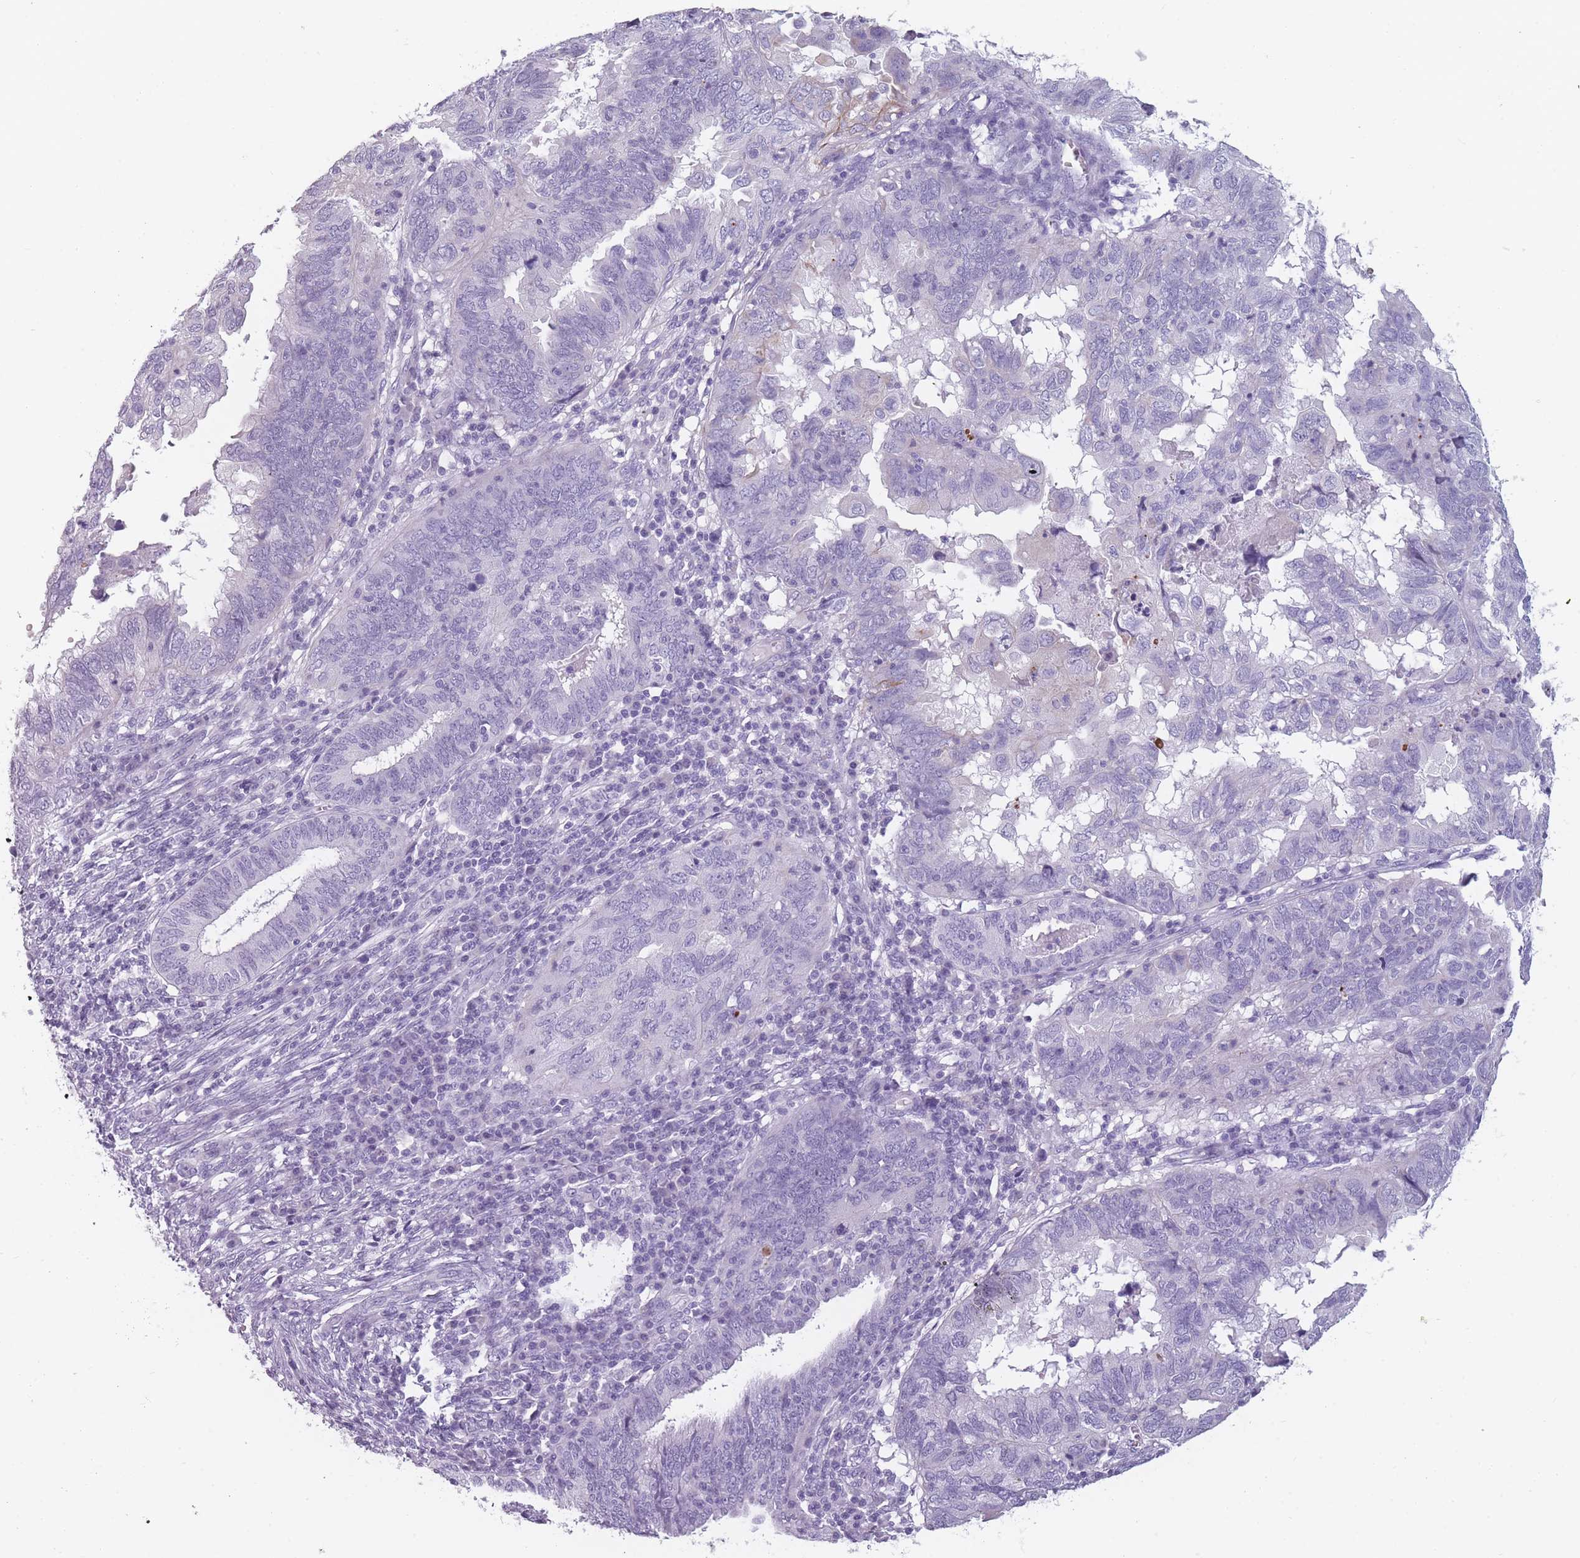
{"staining": {"intensity": "weak", "quantity": "<25%", "location": "cytoplasmic/membranous"}, "tissue": "endometrial cancer", "cell_type": "Tumor cells", "image_type": "cancer", "snomed": [{"axis": "morphology", "description": "Adenocarcinoma, NOS"}, {"axis": "topography", "description": "Uterus"}], "caption": "This photomicrograph is of adenocarcinoma (endometrial) stained with immunohistochemistry to label a protein in brown with the nuclei are counter-stained blue. There is no staining in tumor cells.", "gene": "PPFIA3", "patient": {"sex": "female", "age": 77}}